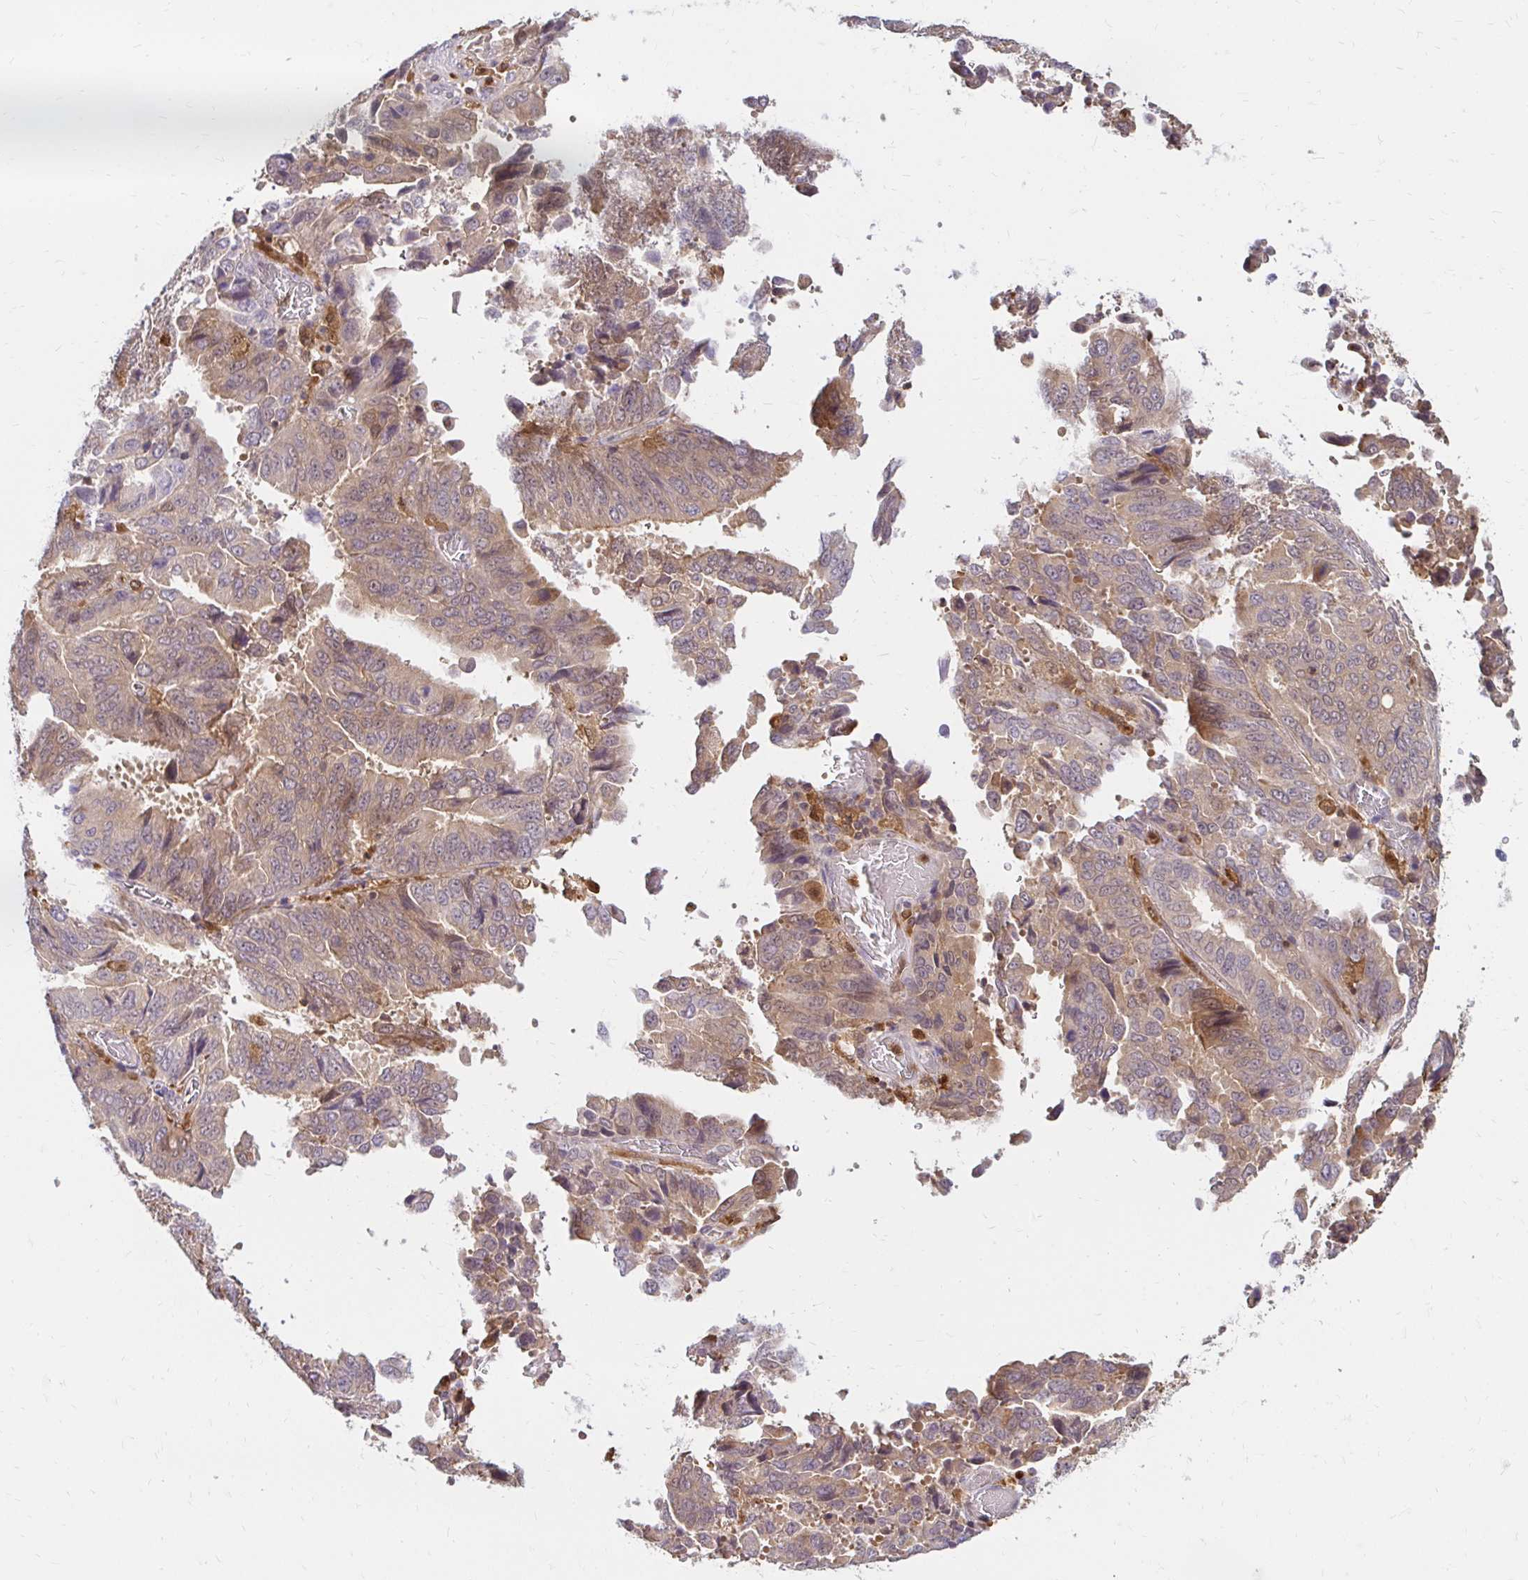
{"staining": {"intensity": "moderate", "quantity": "25%-75%", "location": "cytoplasmic/membranous"}, "tissue": "stomach cancer", "cell_type": "Tumor cells", "image_type": "cancer", "snomed": [{"axis": "morphology", "description": "Adenocarcinoma, NOS"}, {"axis": "topography", "description": "Stomach, upper"}], "caption": "This photomicrograph exhibits immunohistochemistry staining of human stomach cancer (adenocarcinoma), with medium moderate cytoplasmic/membranous expression in about 25%-75% of tumor cells.", "gene": "PYCARD", "patient": {"sex": "male", "age": 74}}